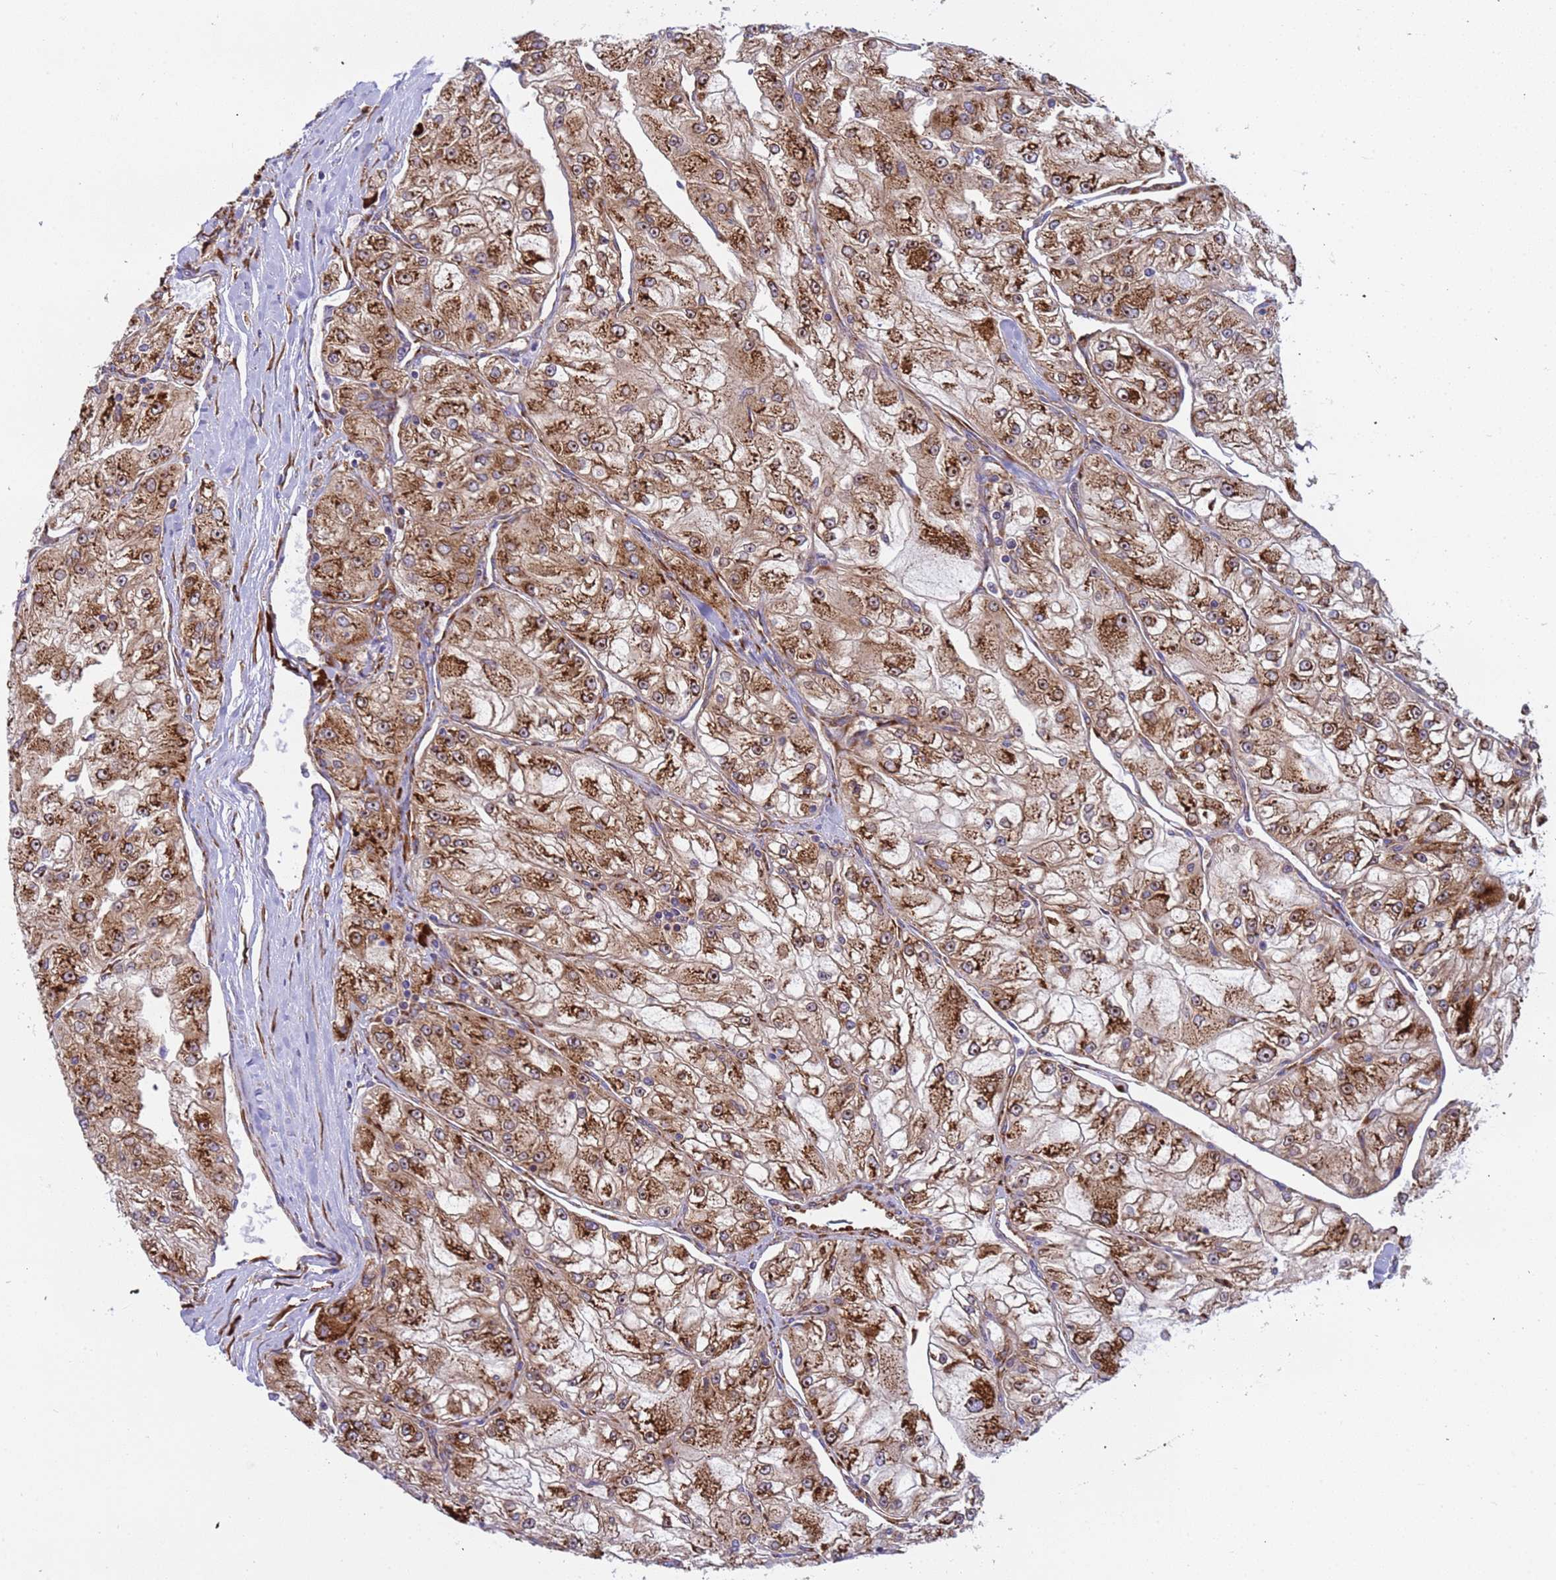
{"staining": {"intensity": "strong", "quantity": ">75%", "location": "cytoplasmic/membranous,nuclear"}, "tissue": "renal cancer", "cell_type": "Tumor cells", "image_type": "cancer", "snomed": [{"axis": "morphology", "description": "Adenocarcinoma, NOS"}, {"axis": "topography", "description": "Kidney"}], "caption": "An IHC photomicrograph of neoplastic tissue is shown. Protein staining in brown shows strong cytoplasmic/membranous and nuclear positivity in renal cancer within tumor cells.", "gene": "RPL36", "patient": {"sex": "female", "age": 72}}